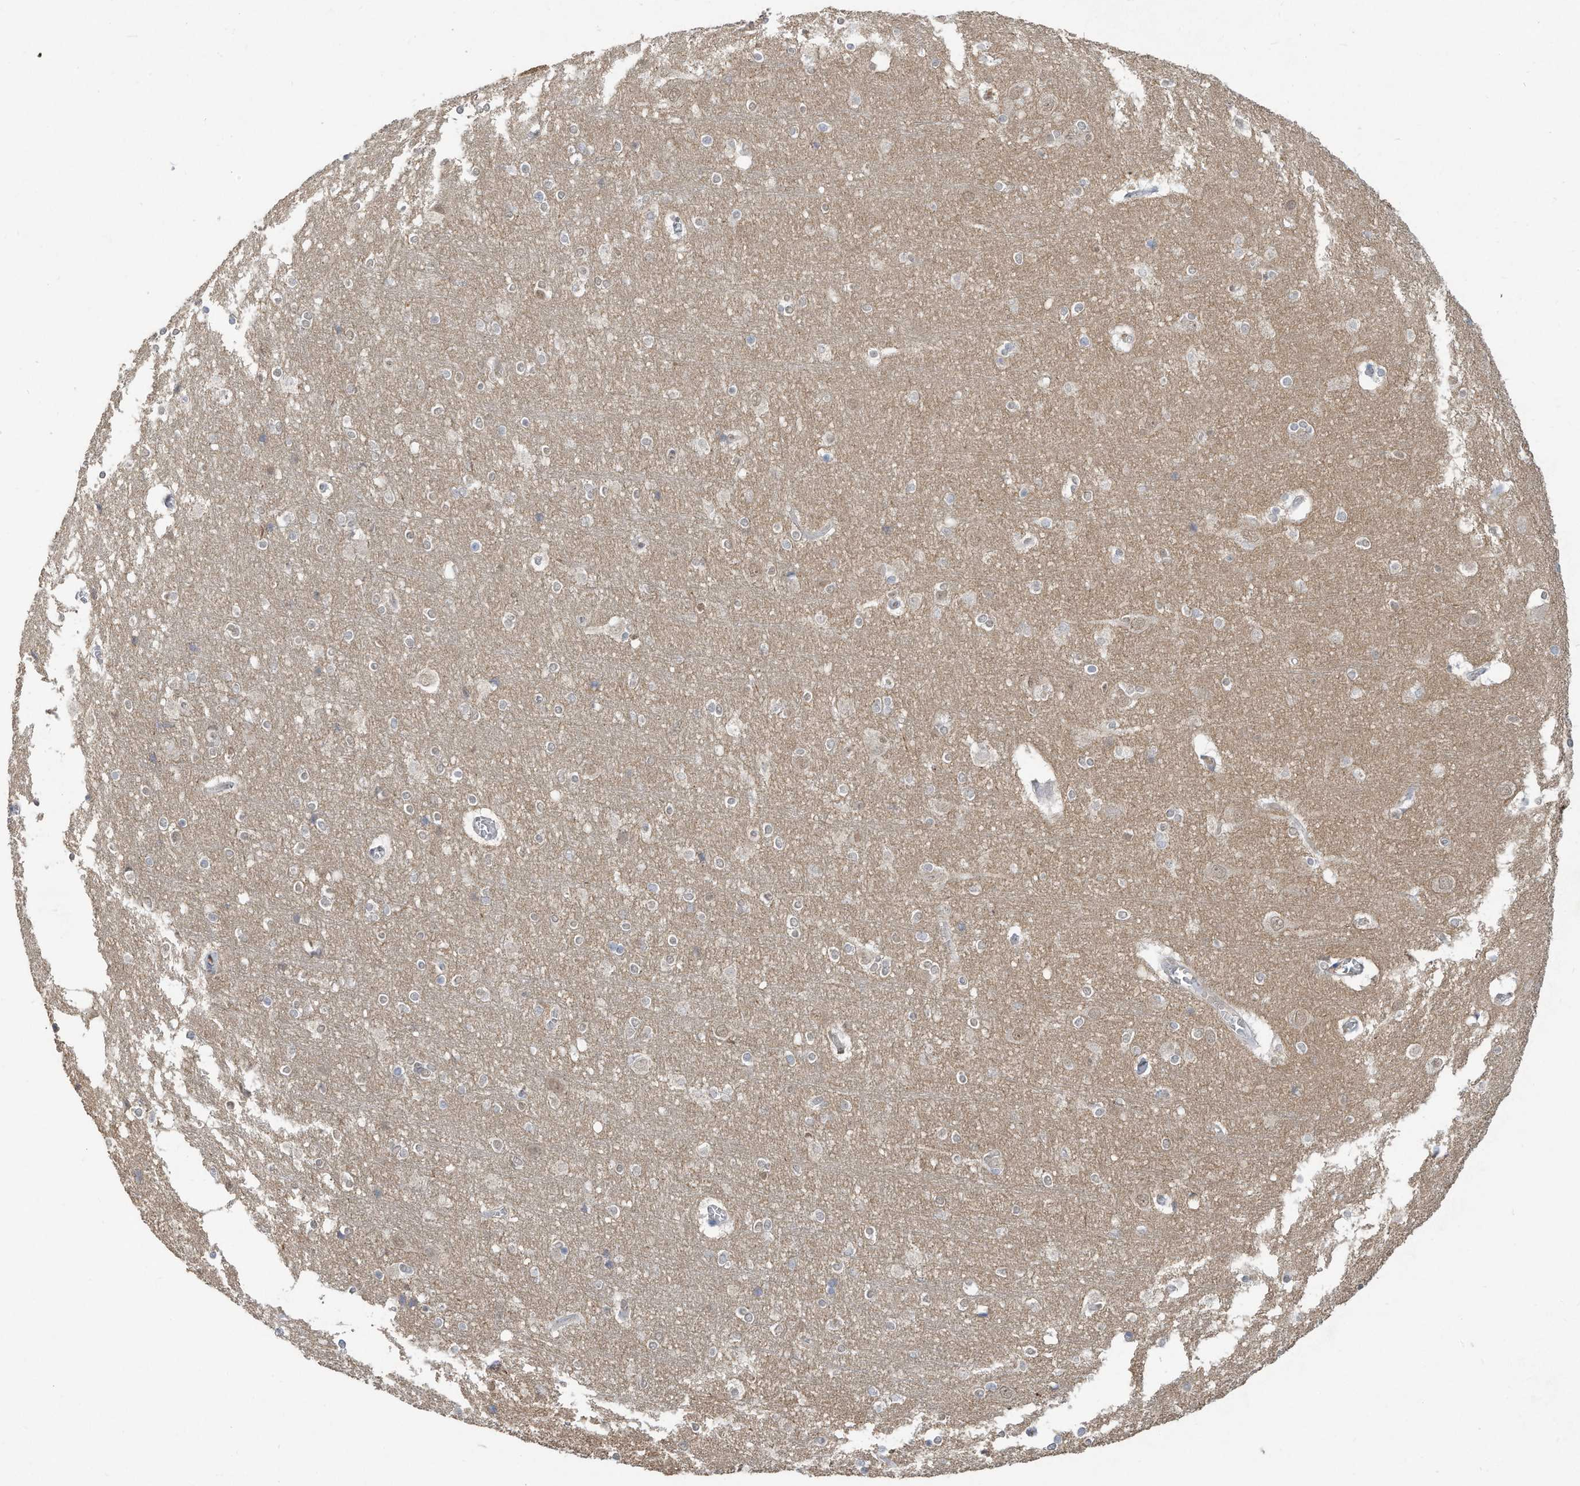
{"staining": {"intensity": "negative", "quantity": "none", "location": "none"}, "tissue": "cerebral cortex", "cell_type": "Endothelial cells", "image_type": "normal", "snomed": [{"axis": "morphology", "description": "Normal tissue, NOS"}, {"axis": "topography", "description": "Cerebral cortex"}], "caption": "Immunohistochemistry (IHC) histopathology image of normal human cerebral cortex stained for a protein (brown), which reveals no positivity in endothelial cells.", "gene": "HAS3", "patient": {"sex": "male", "age": 54}}